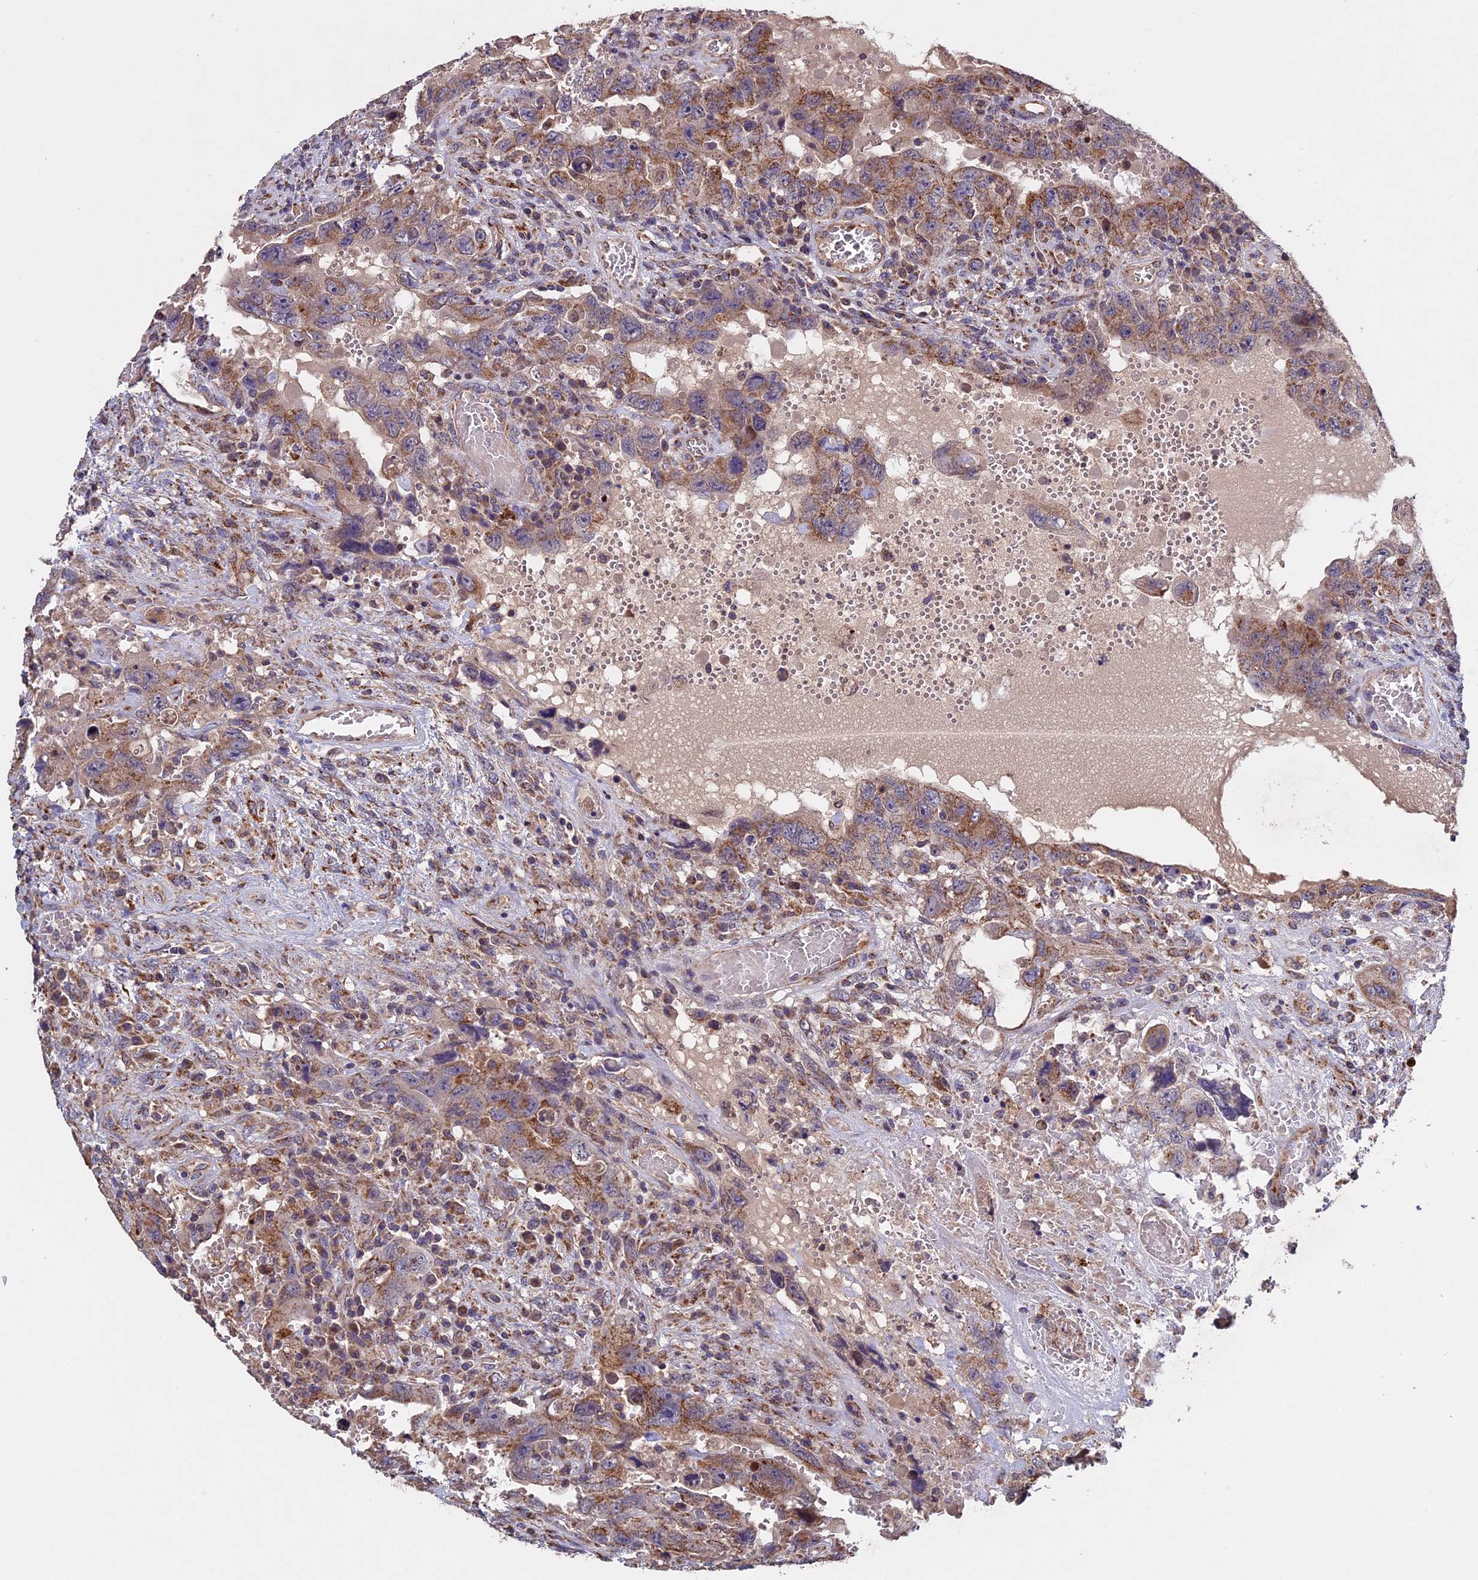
{"staining": {"intensity": "moderate", "quantity": "25%-75%", "location": "cytoplasmic/membranous"}, "tissue": "testis cancer", "cell_type": "Tumor cells", "image_type": "cancer", "snomed": [{"axis": "morphology", "description": "Carcinoma, Embryonal, NOS"}, {"axis": "topography", "description": "Testis"}], "caption": "Testis cancer tissue reveals moderate cytoplasmic/membranous staining in approximately 25%-75% of tumor cells, visualized by immunohistochemistry. The protein is shown in brown color, while the nuclei are stained blue.", "gene": "RNF17", "patient": {"sex": "male", "age": 26}}